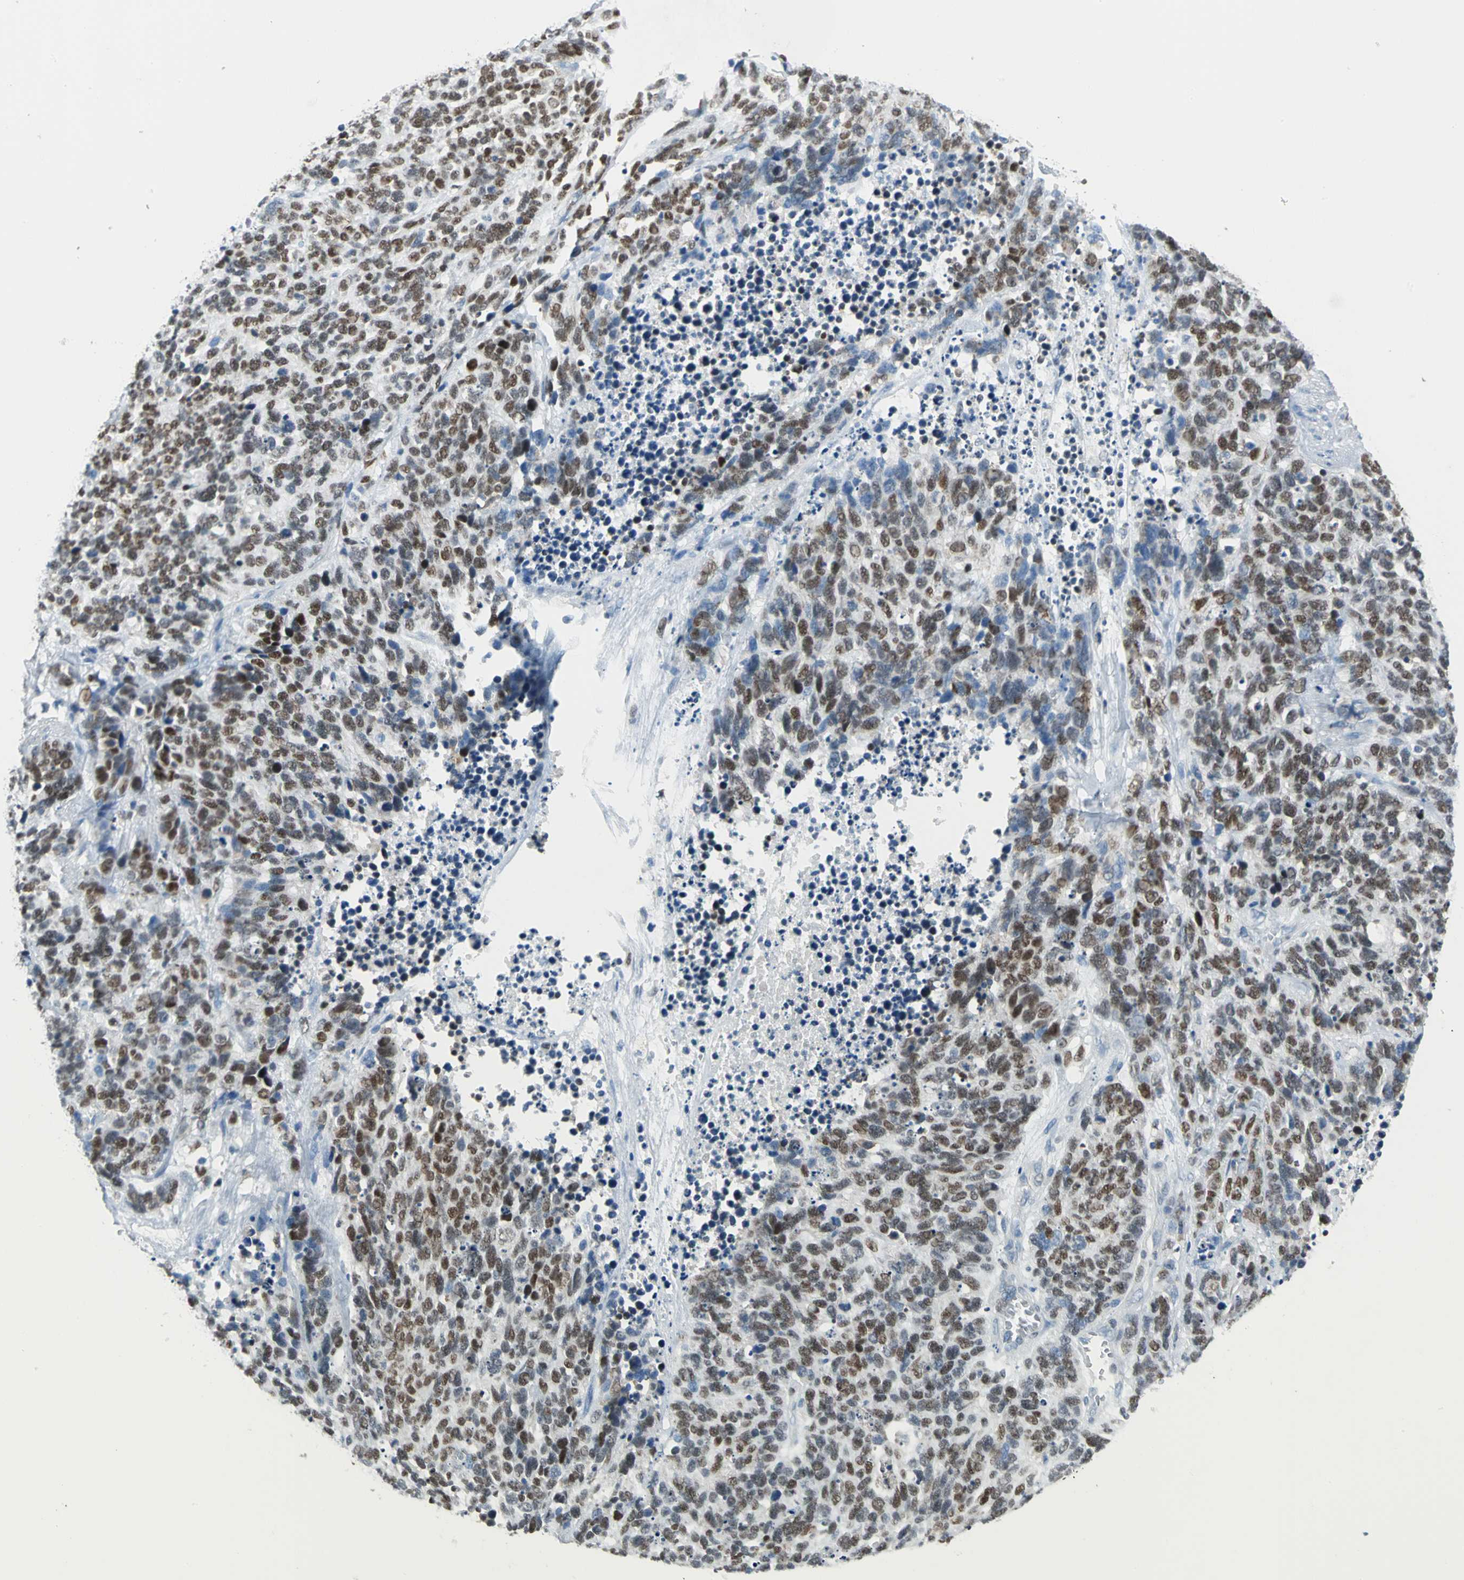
{"staining": {"intensity": "moderate", "quantity": ">75%", "location": "nuclear"}, "tissue": "lung cancer", "cell_type": "Tumor cells", "image_type": "cancer", "snomed": [{"axis": "morphology", "description": "Neoplasm, malignant, NOS"}, {"axis": "topography", "description": "Lung"}], "caption": "DAB immunohistochemical staining of human neoplasm (malignant) (lung) demonstrates moderate nuclear protein positivity in about >75% of tumor cells. (Brightfield microscopy of DAB IHC at high magnification).", "gene": "MCM3", "patient": {"sex": "female", "age": 58}}